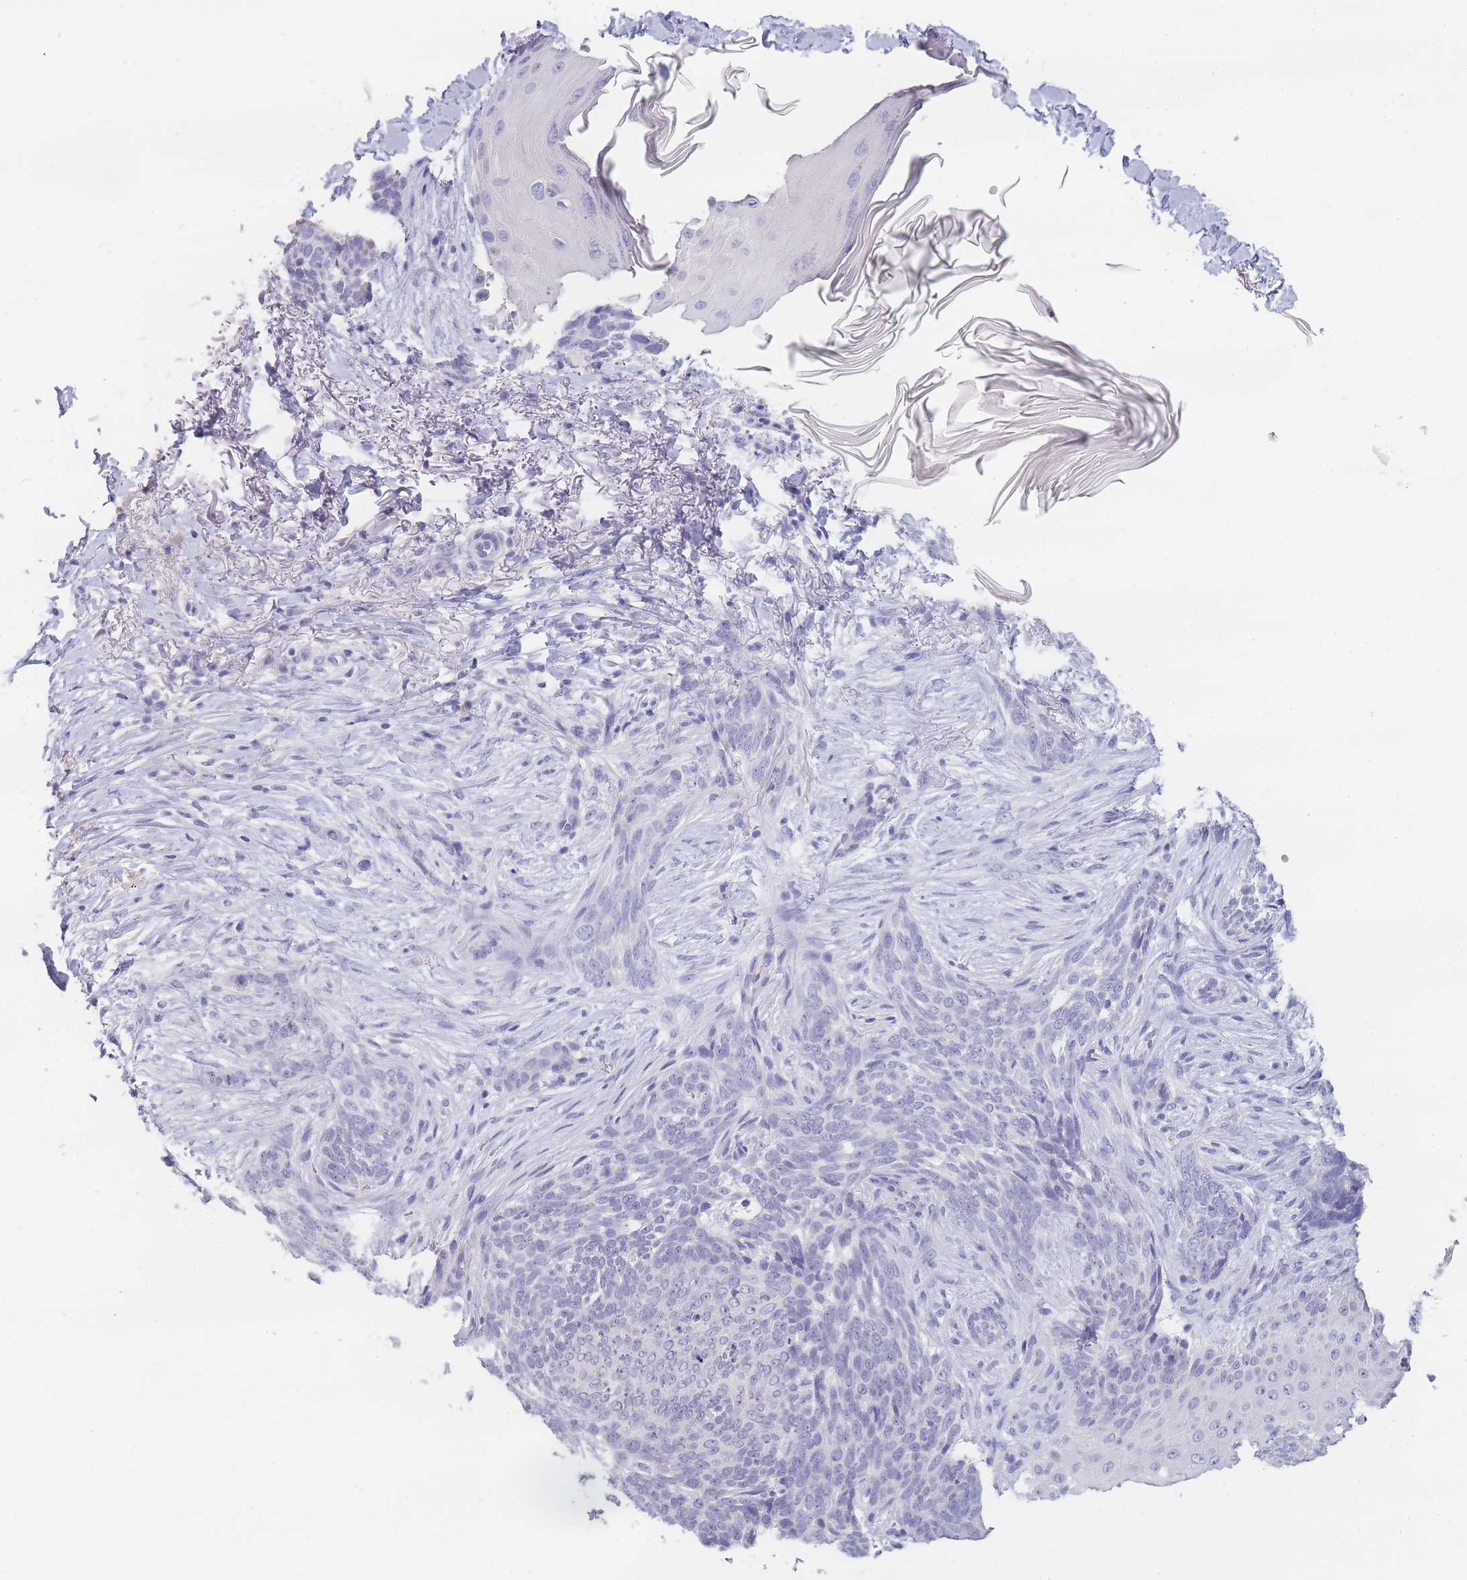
{"staining": {"intensity": "negative", "quantity": "none", "location": "none"}, "tissue": "skin cancer", "cell_type": "Tumor cells", "image_type": "cancer", "snomed": [{"axis": "morphology", "description": "Normal tissue, NOS"}, {"axis": "morphology", "description": "Basal cell carcinoma"}, {"axis": "topography", "description": "Skin"}], "caption": "An image of human basal cell carcinoma (skin) is negative for staining in tumor cells.", "gene": "INS", "patient": {"sex": "female", "age": 67}}